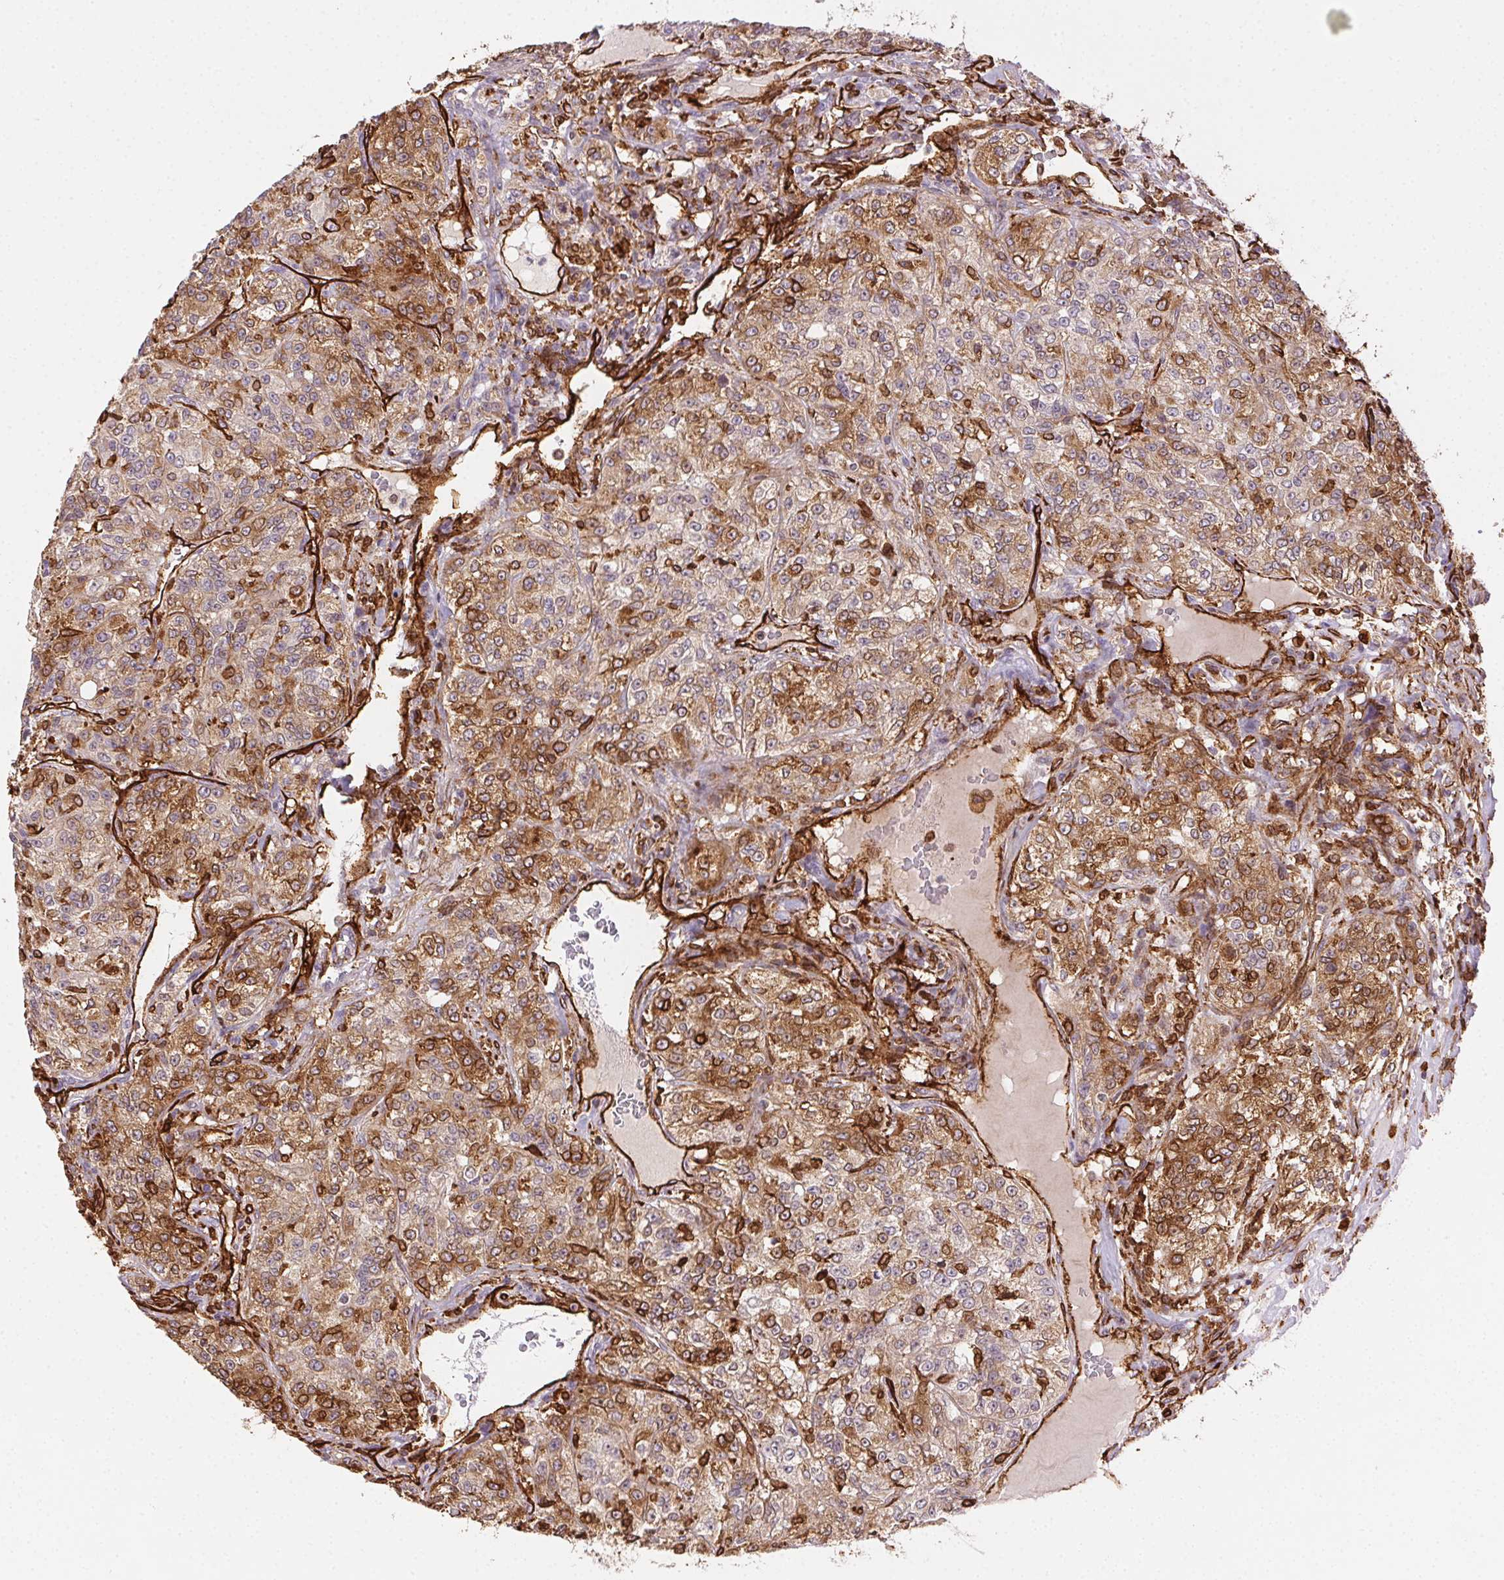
{"staining": {"intensity": "moderate", "quantity": ">75%", "location": "cytoplasmic/membranous"}, "tissue": "renal cancer", "cell_type": "Tumor cells", "image_type": "cancer", "snomed": [{"axis": "morphology", "description": "Adenocarcinoma, NOS"}, {"axis": "topography", "description": "Kidney"}], "caption": "Protein staining of renal cancer tissue shows moderate cytoplasmic/membranous positivity in about >75% of tumor cells. The protein of interest is stained brown, and the nuclei are stained in blue (DAB IHC with brightfield microscopy, high magnification).", "gene": "RNASET2", "patient": {"sex": "female", "age": 63}}